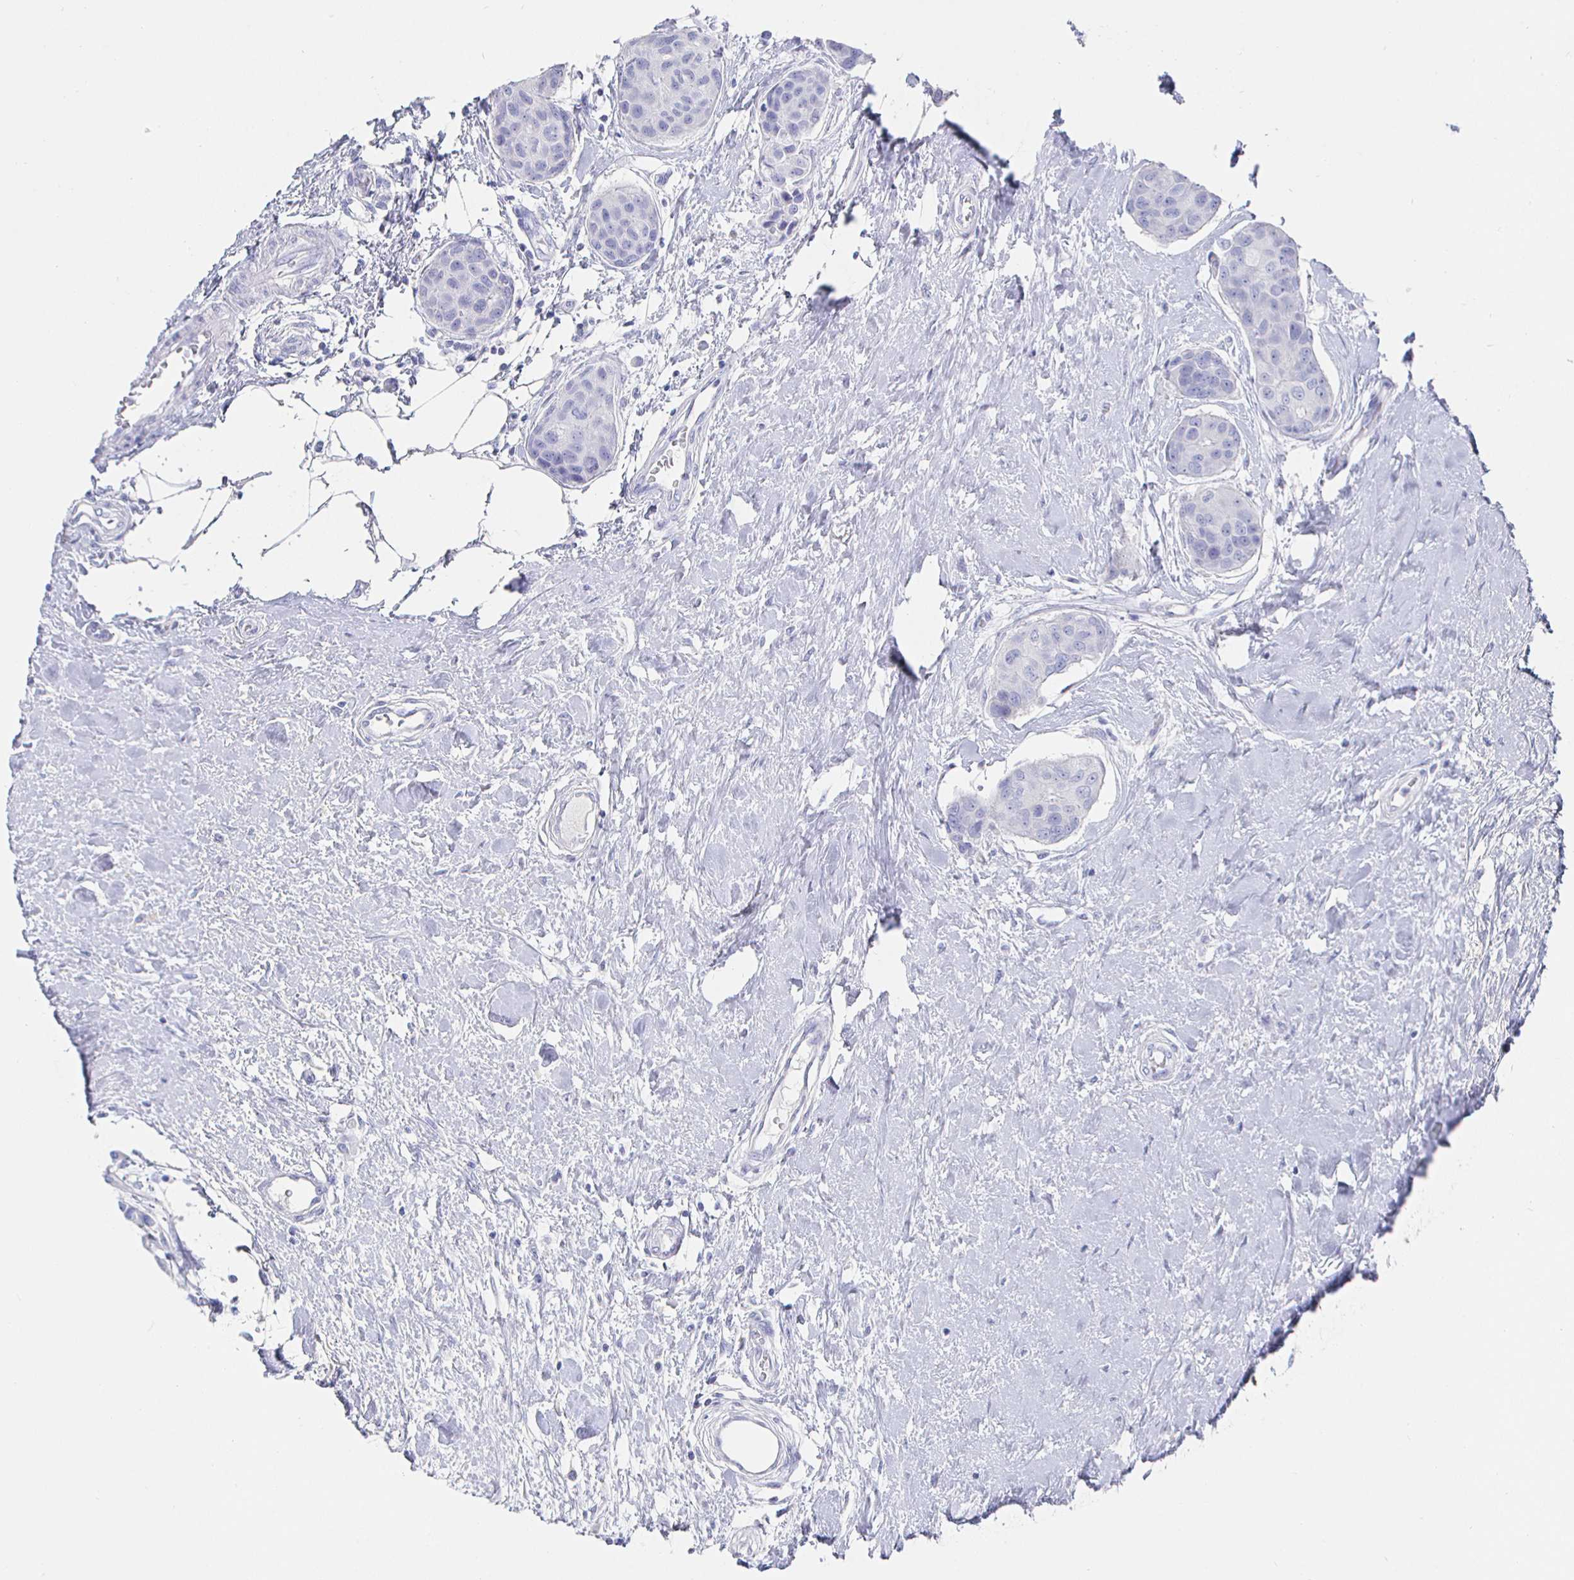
{"staining": {"intensity": "negative", "quantity": "none", "location": "none"}, "tissue": "breast cancer", "cell_type": "Tumor cells", "image_type": "cancer", "snomed": [{"axis": "morphology", "description": "Duct carcinoma"}, {"axis": "topography", "description": "Breast"}], "caption": "Breast infiltrating ductal carcinoma stained for a protein using immunohistochemistry exhibits no staining tumor cells.", "gene": "CLCA1", "patient": {"sex": "female", "age": 80}}